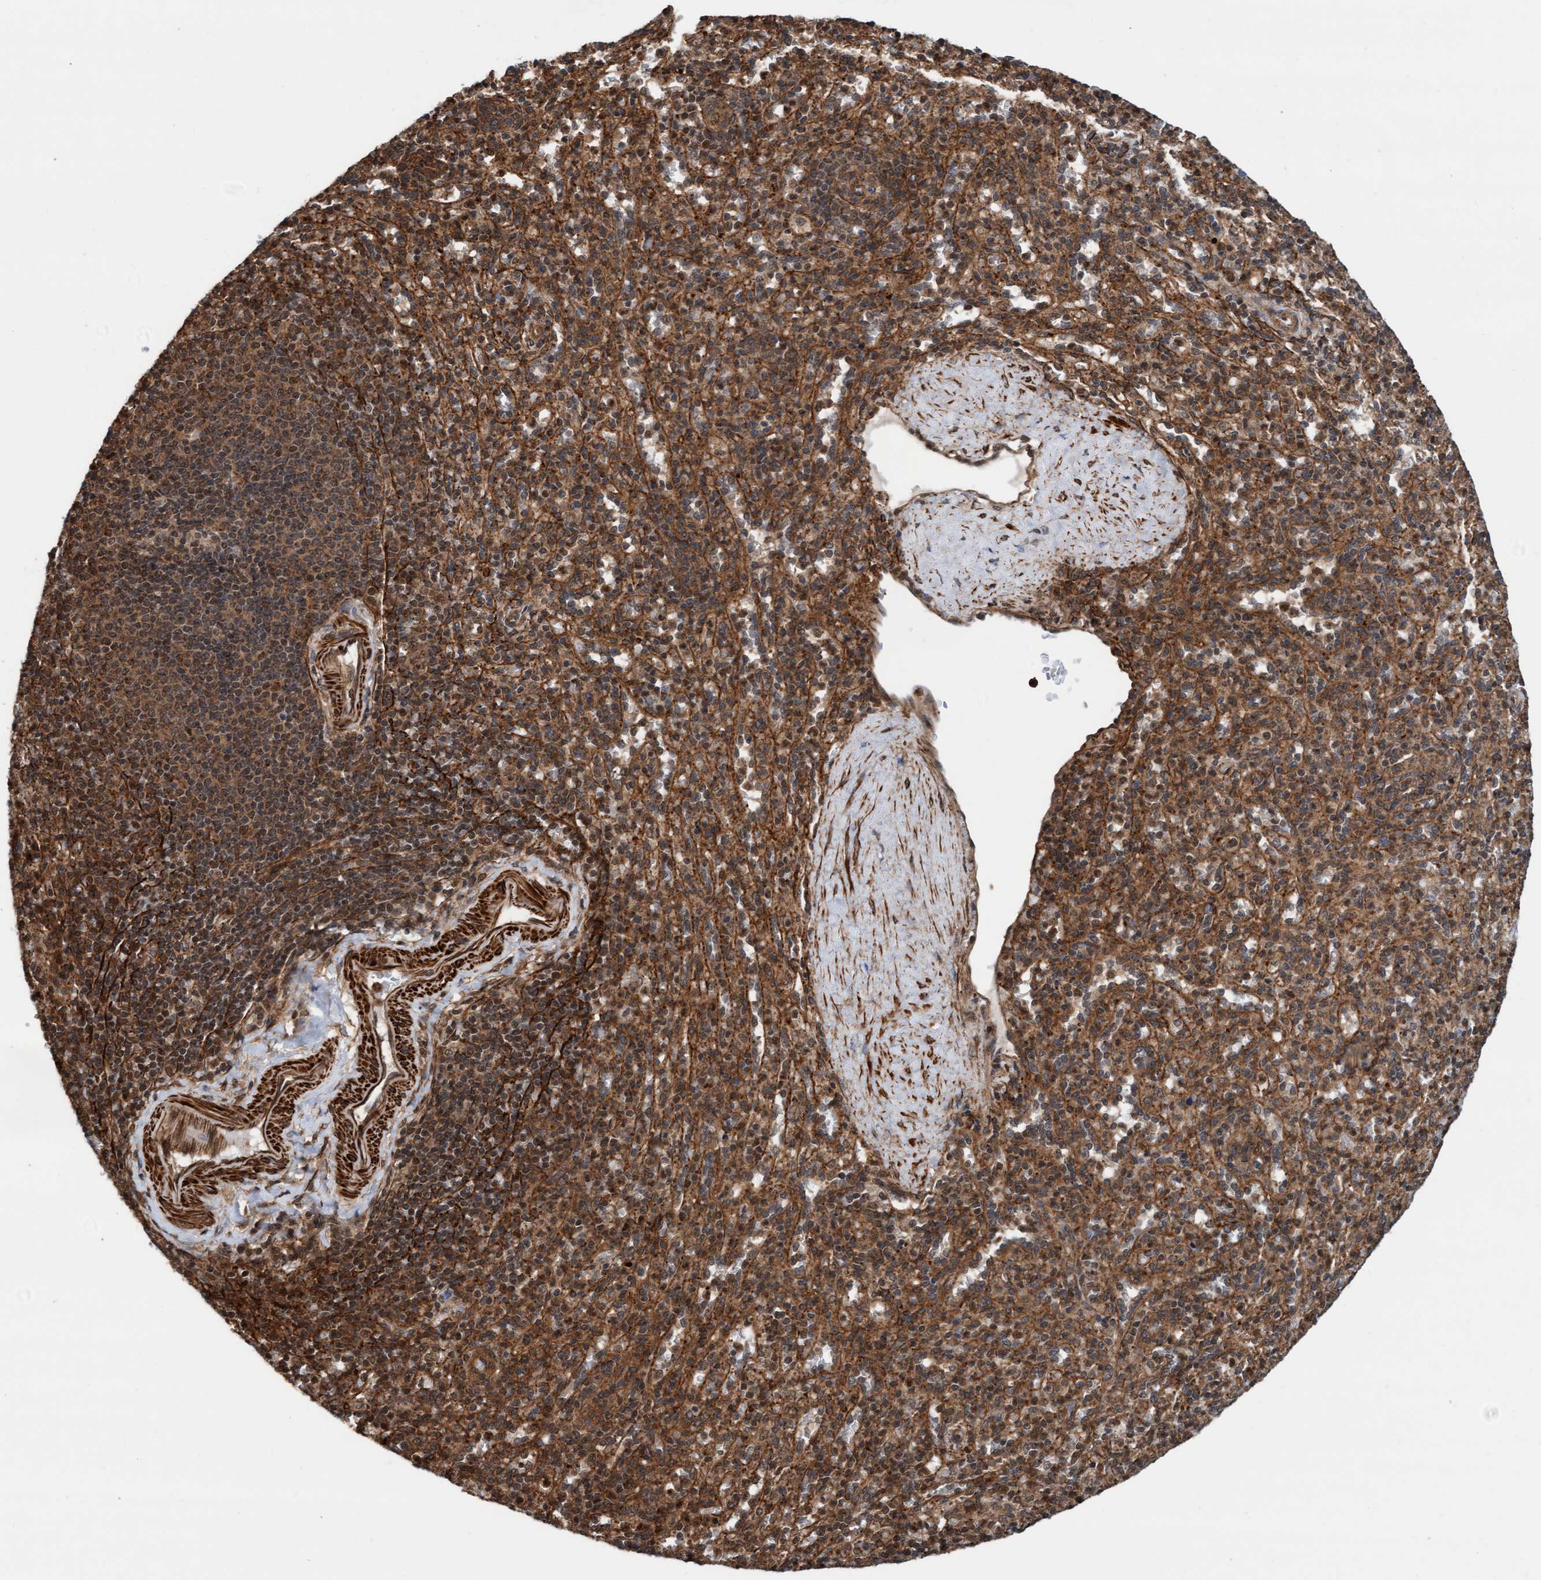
{"staining": {"intensity": "moderate", "quantity": ">75%", "location": "cytoplasmic/membranous,nuclear"}, "tissue": "spleen", "cell_type": "Cells in red pulp", "image_type": "normal", "snomed": [{"axis": "morphology", "description": "Normal tissue, NOS"}, {"axis": "topography", "description": "Spleen"}], "caption": "Immunohistochemistry (IHC) (DAB (3,3'-diaminobenzidine)) staining of benign spleen shows moderate cytoplasmic/membranous,nuclear protein expression in about >75% of cells in red pulp.", "gene": "STXBP4", "patient": {"sex": "male", "age": 36}}